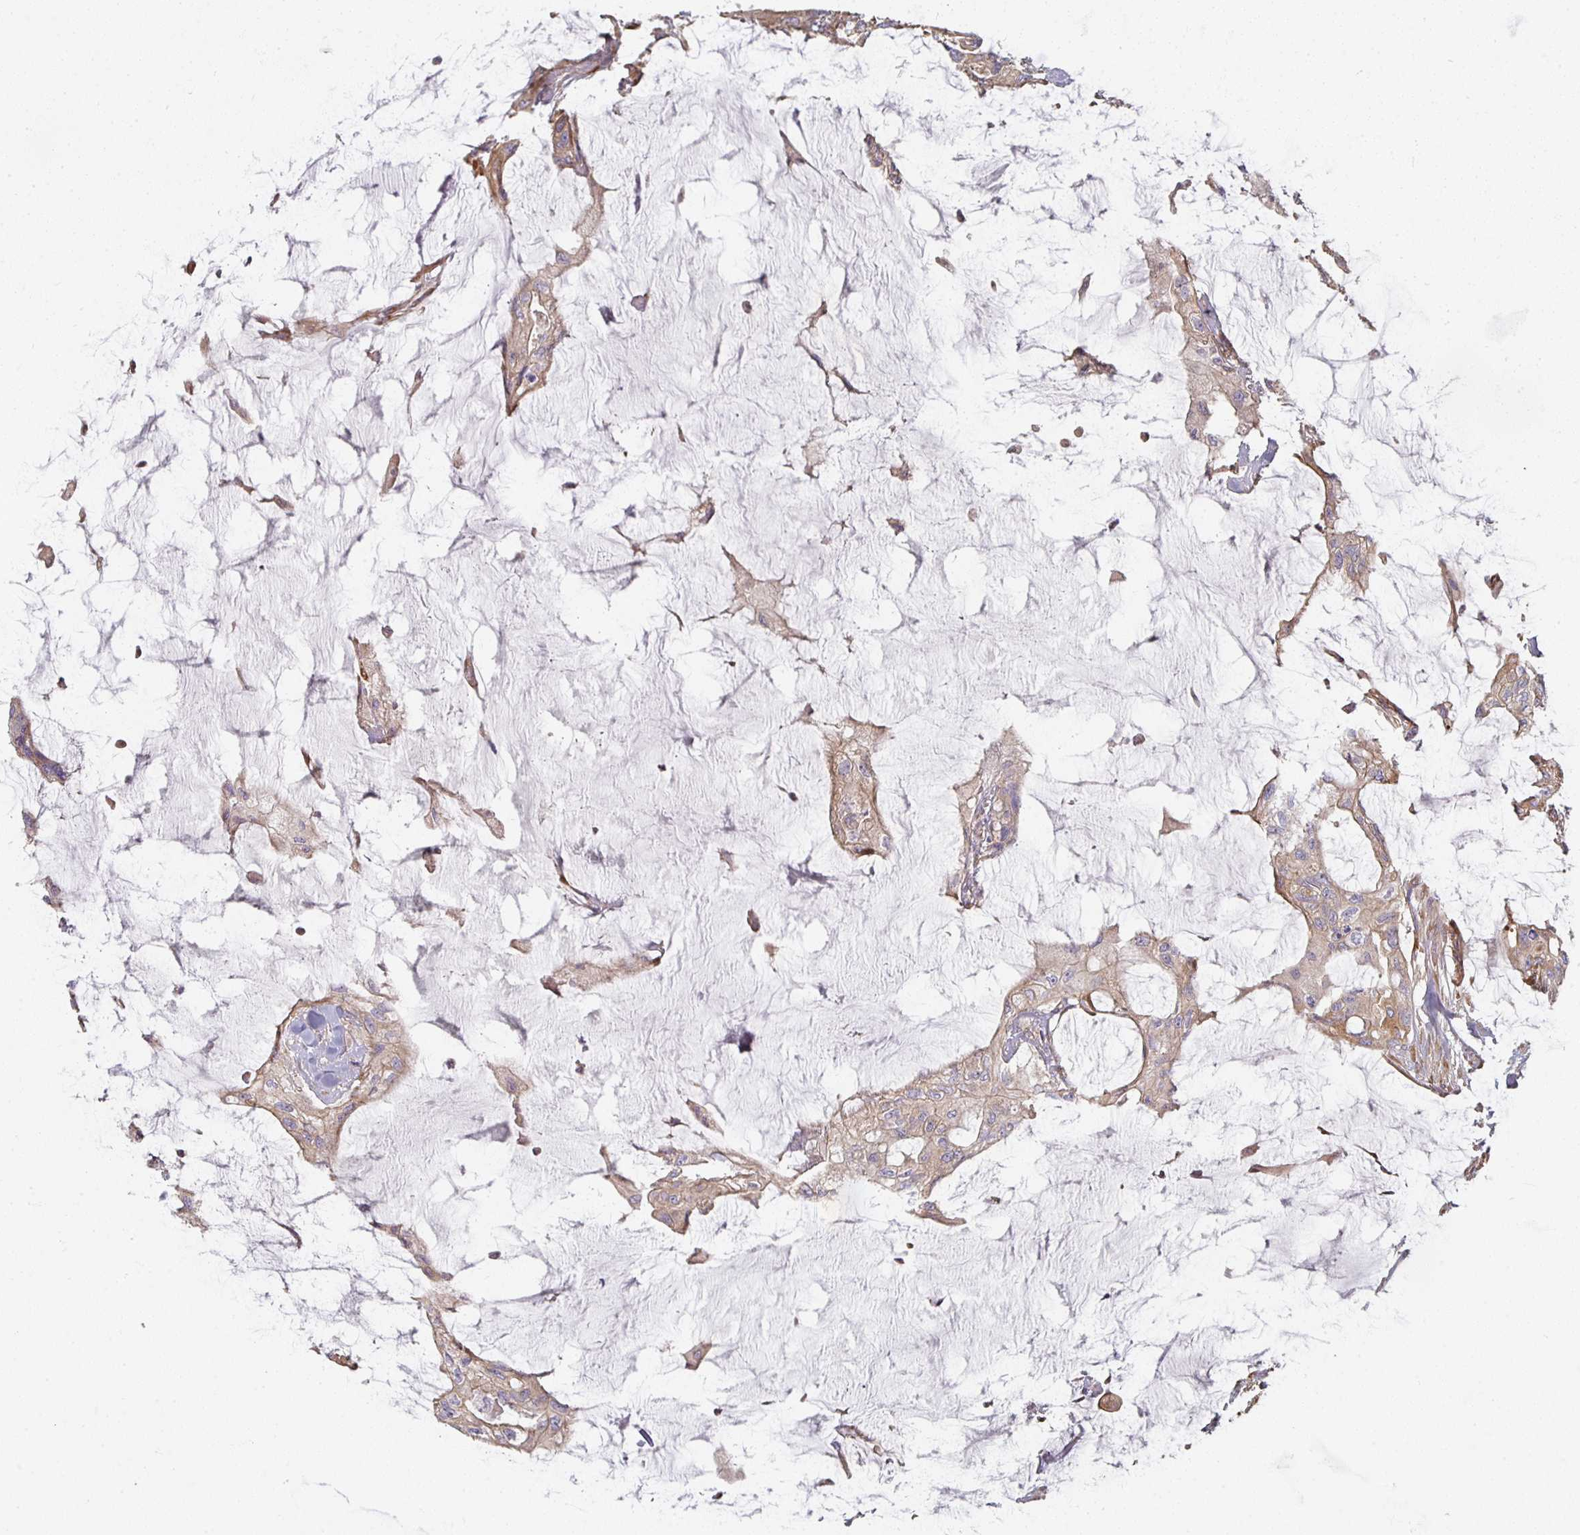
{"staining": {"intensity": "weak", "quantity": "<25%", "location": "cytoplasmic/membranous"}, "tissue": "colorectal cancer", "cell_type": "Tumor cells", "image_type": "cancer", "snomed": [{"axis": "morphology", "description": "Adenocarcinoma, NOS"}, {"axis": "topography", "description": "Rectum"}], "caption": "A micrograph of adenocarcinoma (colorectal) stained for a protein reveals no brown staining in tumor cells. (DAB (3,3'-diaminobenzidine) immunohistochemistry, high magnification).", "gene": "CTHRC1", "patient": {"sex": "female", "age": 59}}